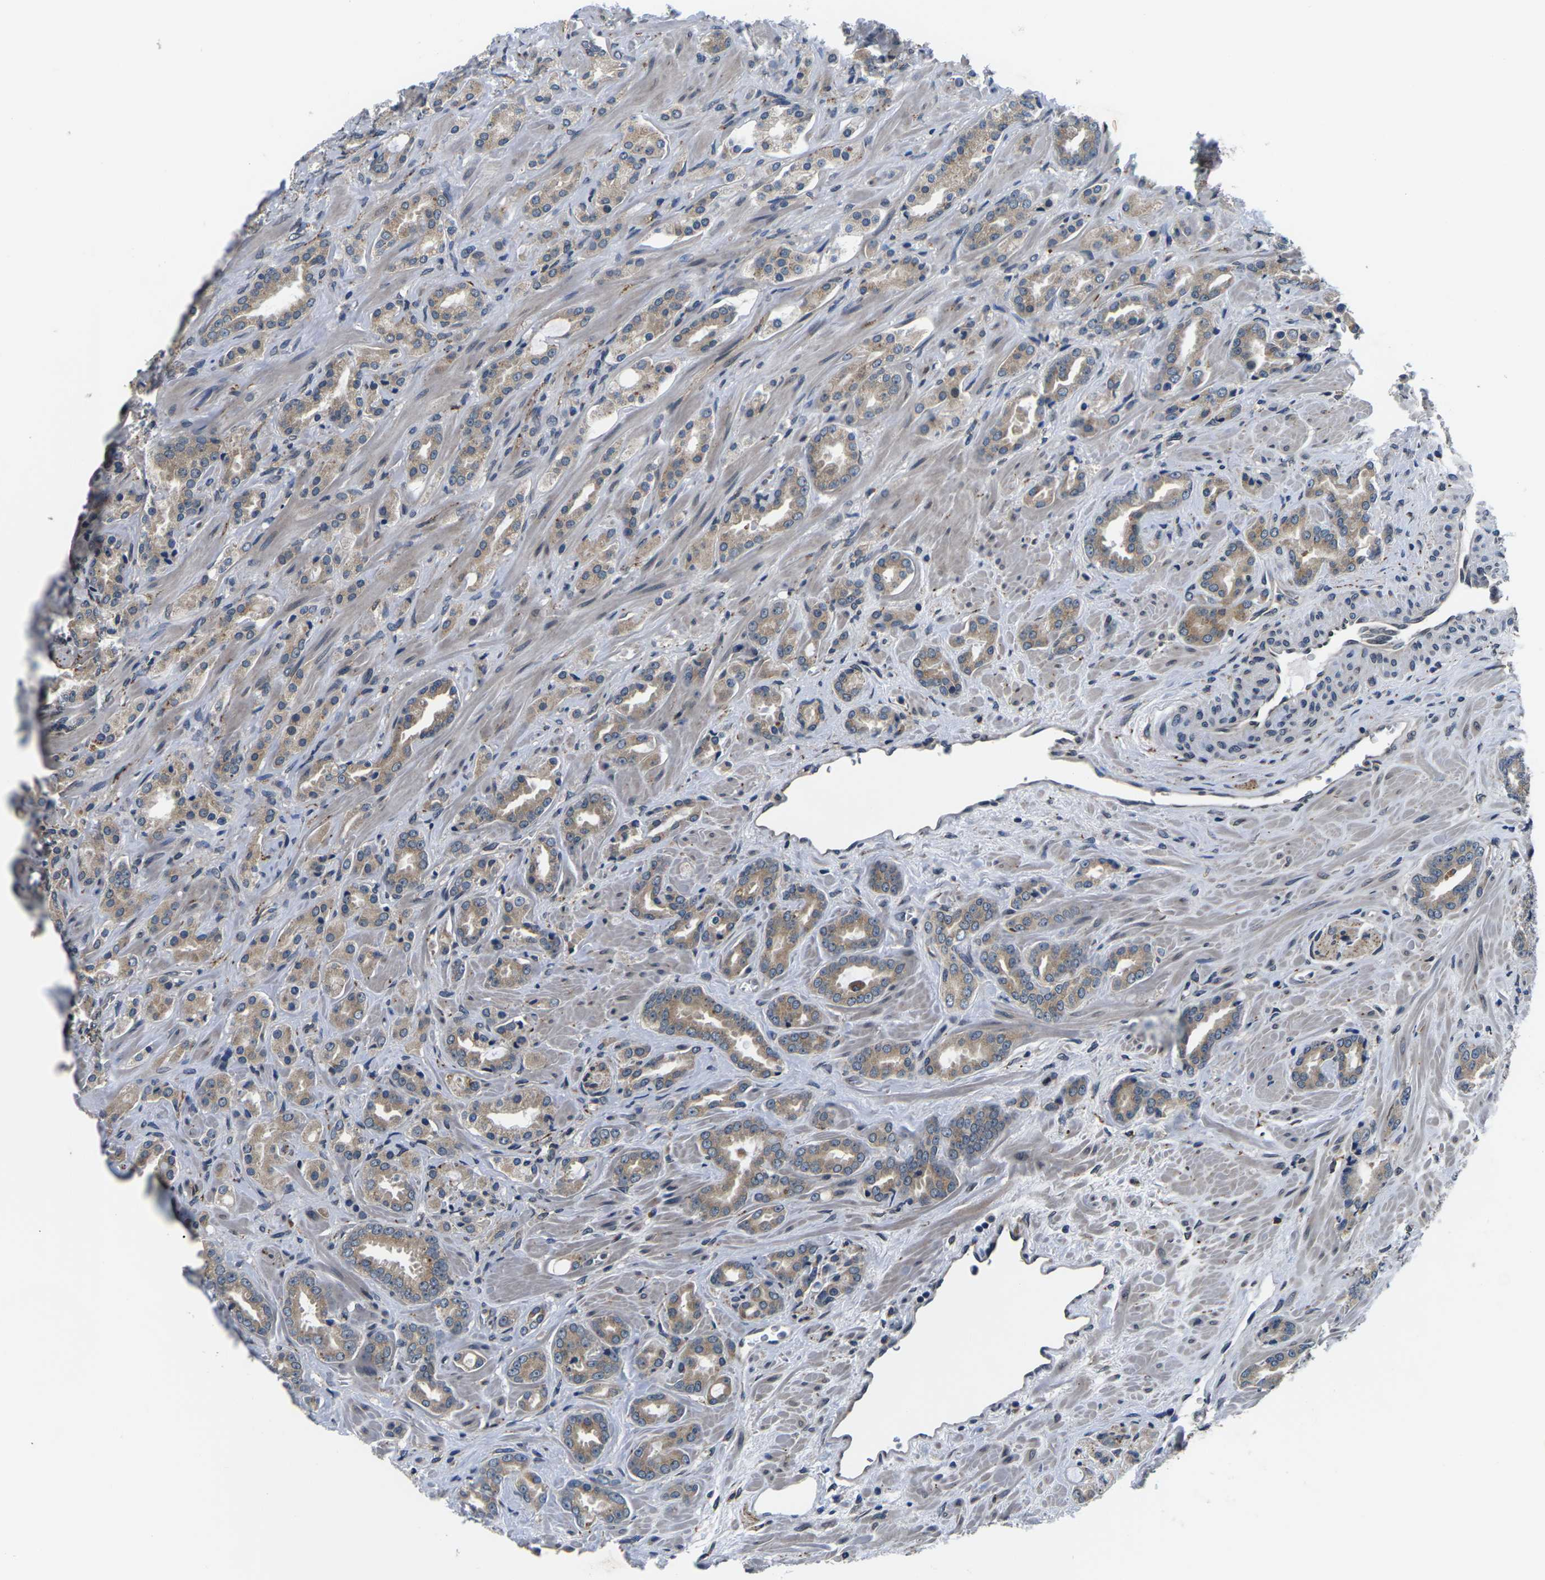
{"staining": {"intensity": "weak", "quantity": ">75%", "location": "cytoplasmic/membranous"}, "tissue": "prostate cancer", "cell_type": "Tumor cells", "image_type": "cancer", "snomed": [{"axis": "morphology", "description": "Adenocarcinoma, High grade"}, {"axis": "topography", "description": "Prostate"}], "caption": "DAB (3,3'-diaminobenzidine) immunohistochemical staining of prostate adenocarcinoma (high-grade) exhibits weak cytoplasmic/membranous protein expression in approximately >75% of tumor cells. The protein of interest is shown in brown color, while the nuclei are stained blue.", "gene": "SNX10", "patient": {"sex": "male", "age": 64}}